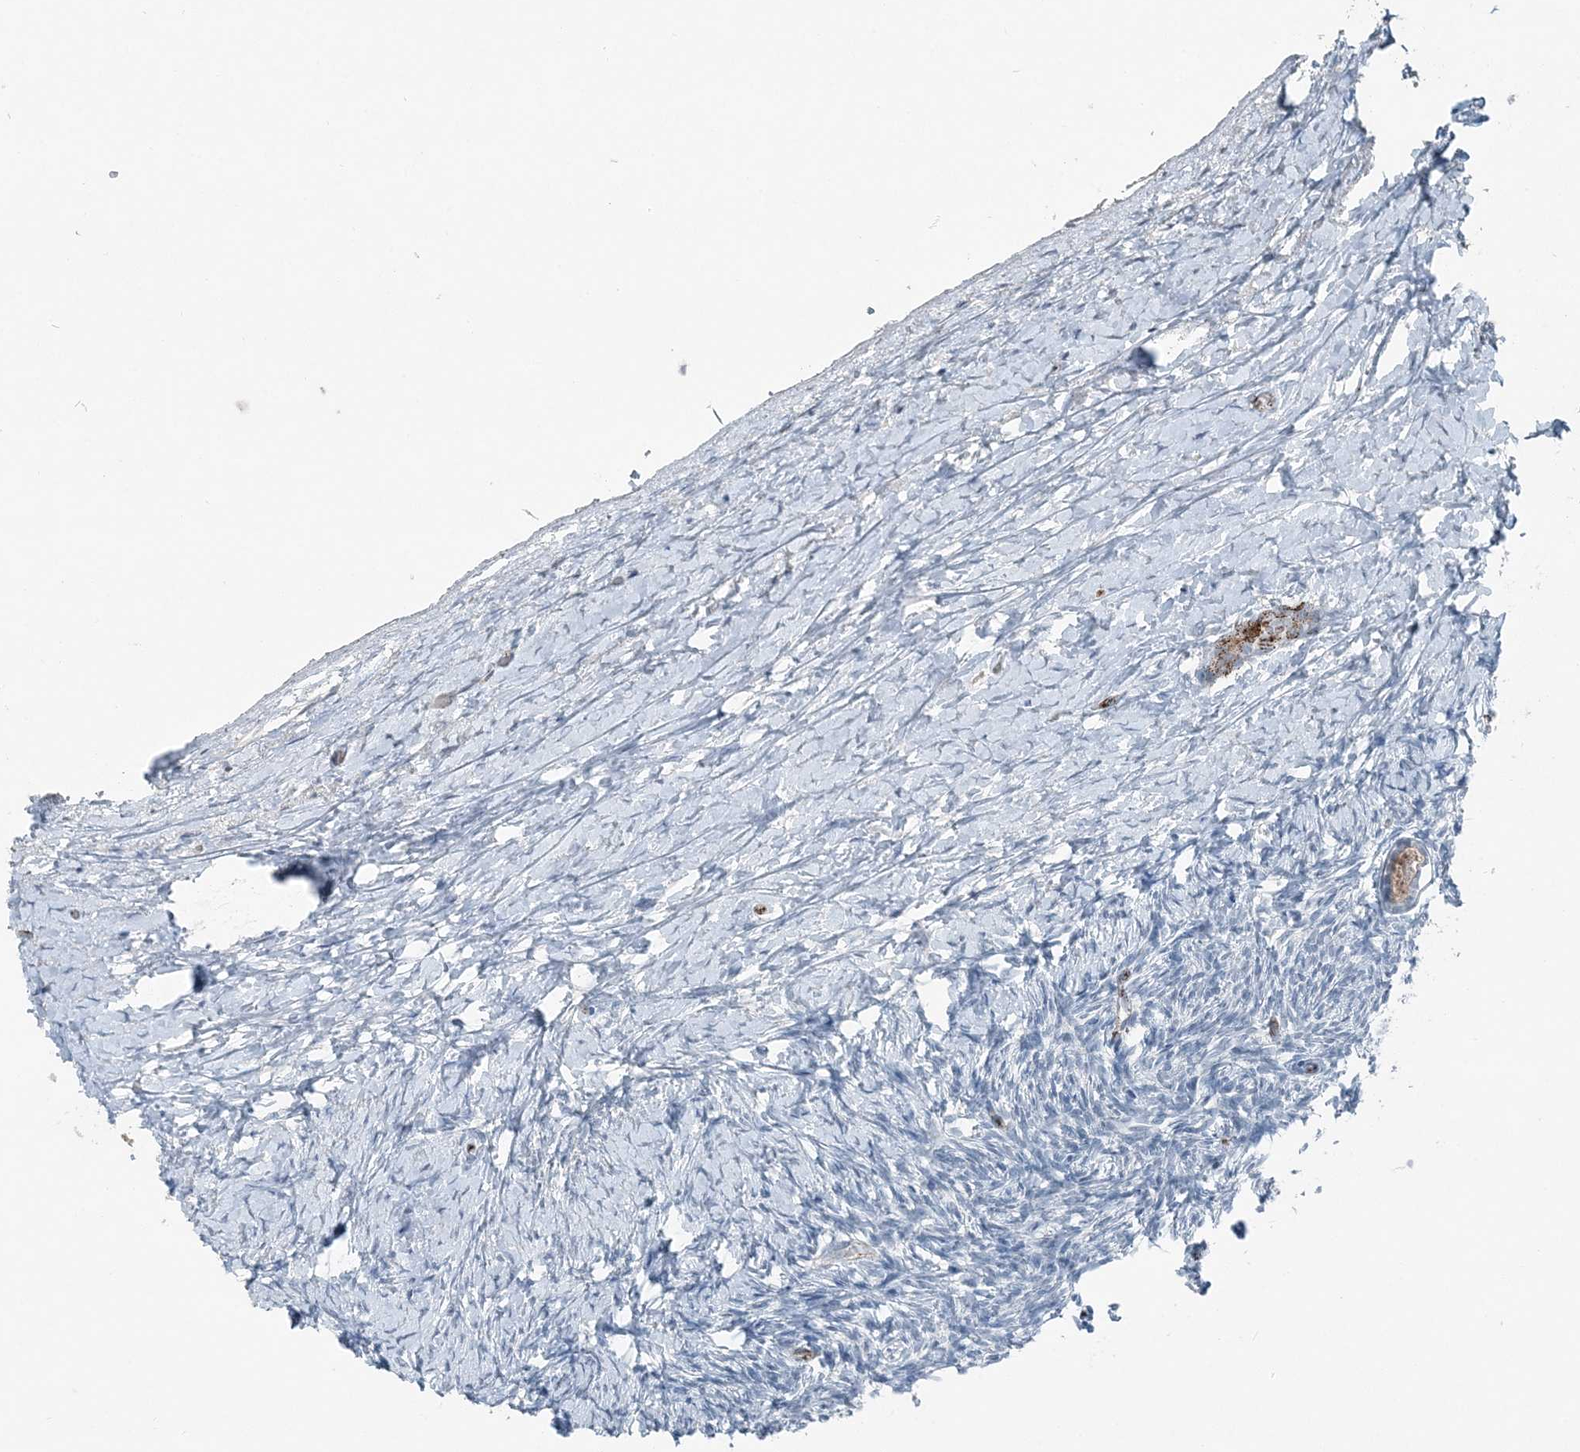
{"staining": {"intensity": "moderate", "quantity": ">75%", "location": "cytoplasmic/membranous"}, "tissue": "ovary", "cell_type": "Follicle cells", "image_type": "normal", "snomed": [{"axis": "morphology", "description": "Normal tissue, NOS"}, {"axis": "morphology", "description": "Developmental malformation"}, {"axis": "topography", "description": "Ovary"}], "caption": "High-magnification brightfield microscopy of unremarkable ovary stained with DAB (brown) and counterstained with hematoxylin (blue). follicle cells exhibit moderate cytoplasmic/membranous staining is present in about>75% of cells.", "gene": "ELOVL7", "patient": {"sex": "female", "age": 39}}